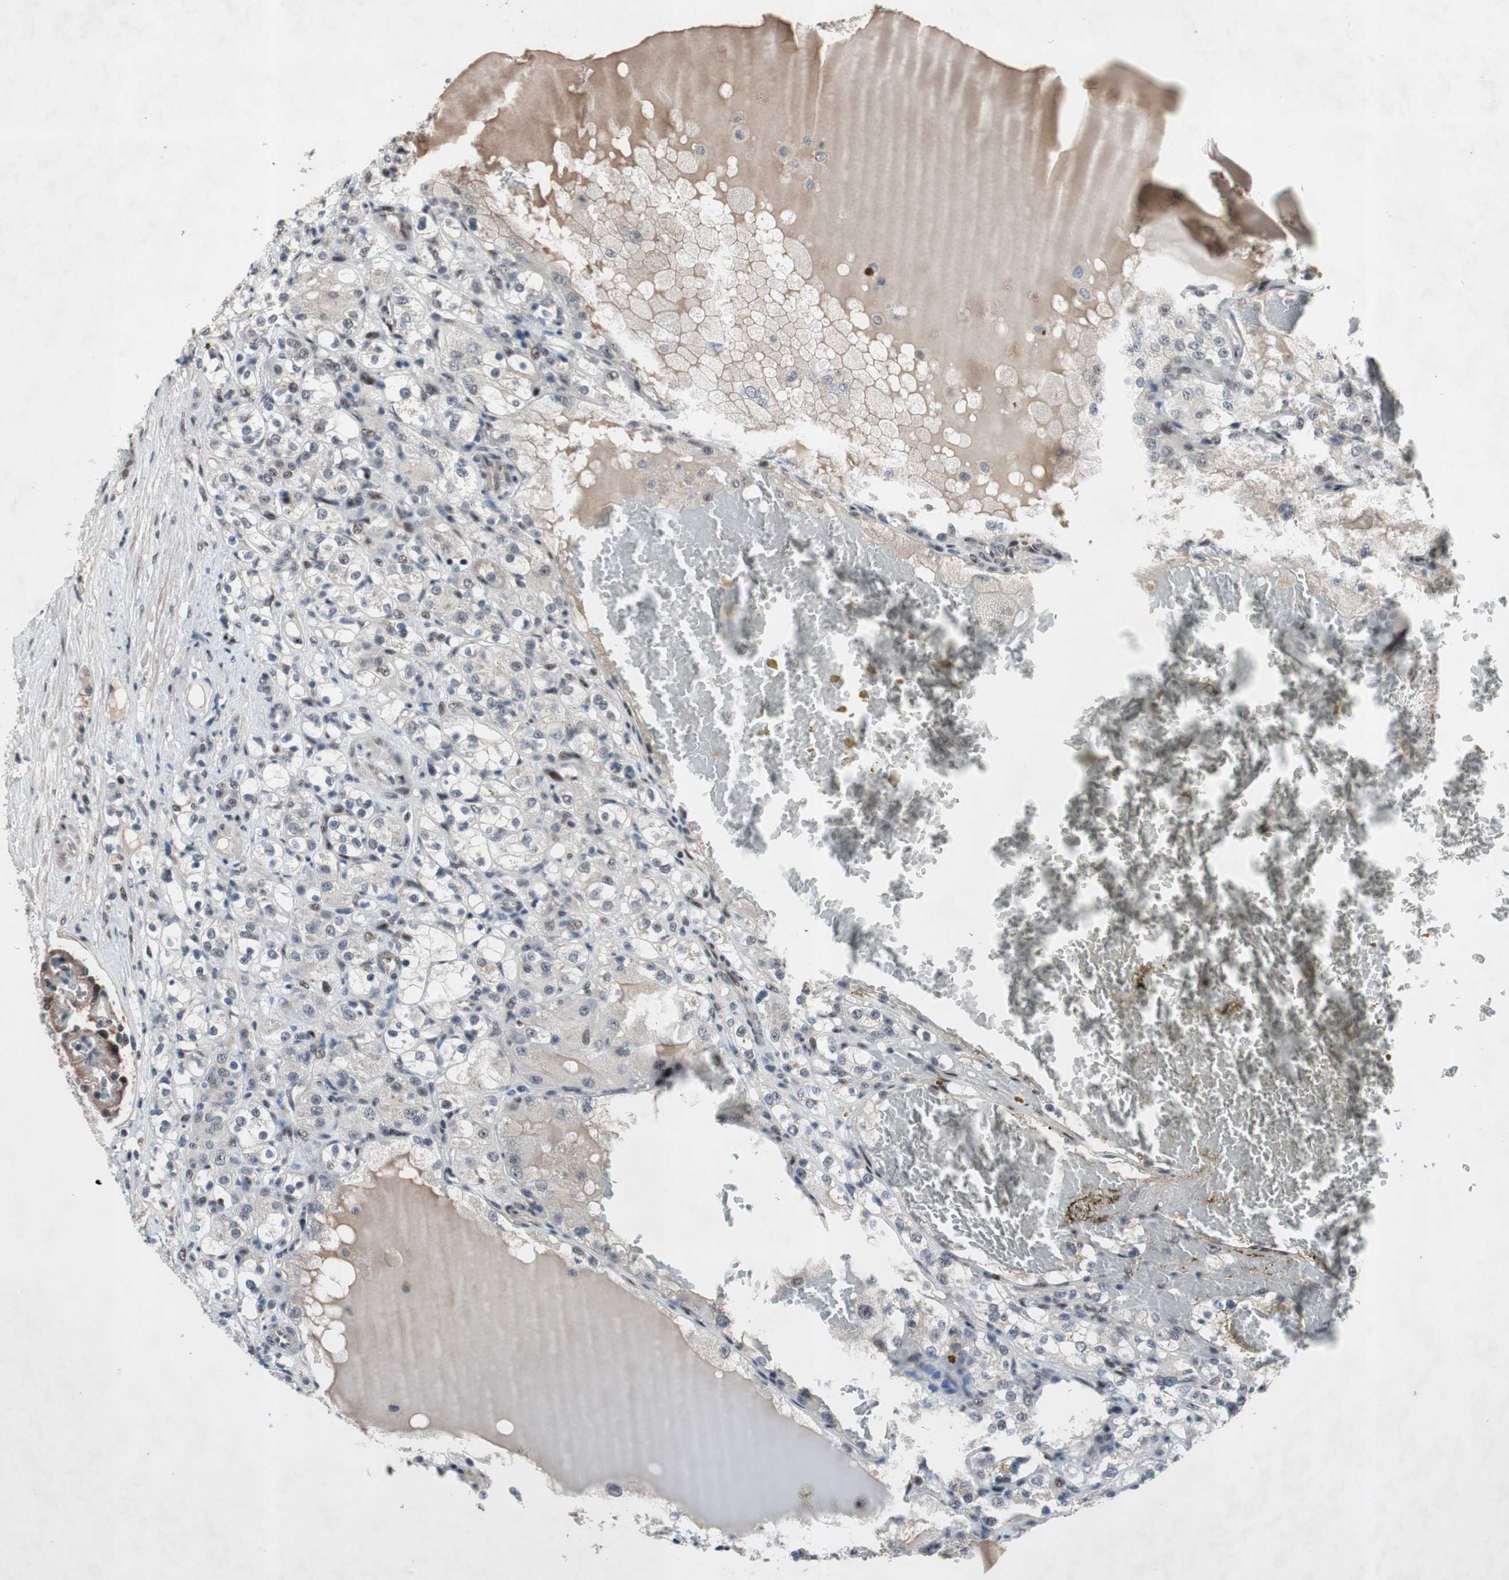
{"staining": {"intensity": "weak", "quantity": "<25%", "location": "nuclear"}, "tissue": "renal cancer", "cell_type": "Tumor cells", "image_type": "cancer", "snomed": [{"axis": "morphology", "description": "Normal tissue, NOS"}, {"axis": "morphology", "description": "Adenocarcinoma, NOS"}, {"axis": "topography", "description": "Kidney"}], "caption": "IHC histopathology image of neoplastic tissue: human renal adenocarcinoma stained with DAB displays no significant protein positivity in tumor cells.", "gene": "SOX7", "patient": {"sex": "male", "age": 61}}